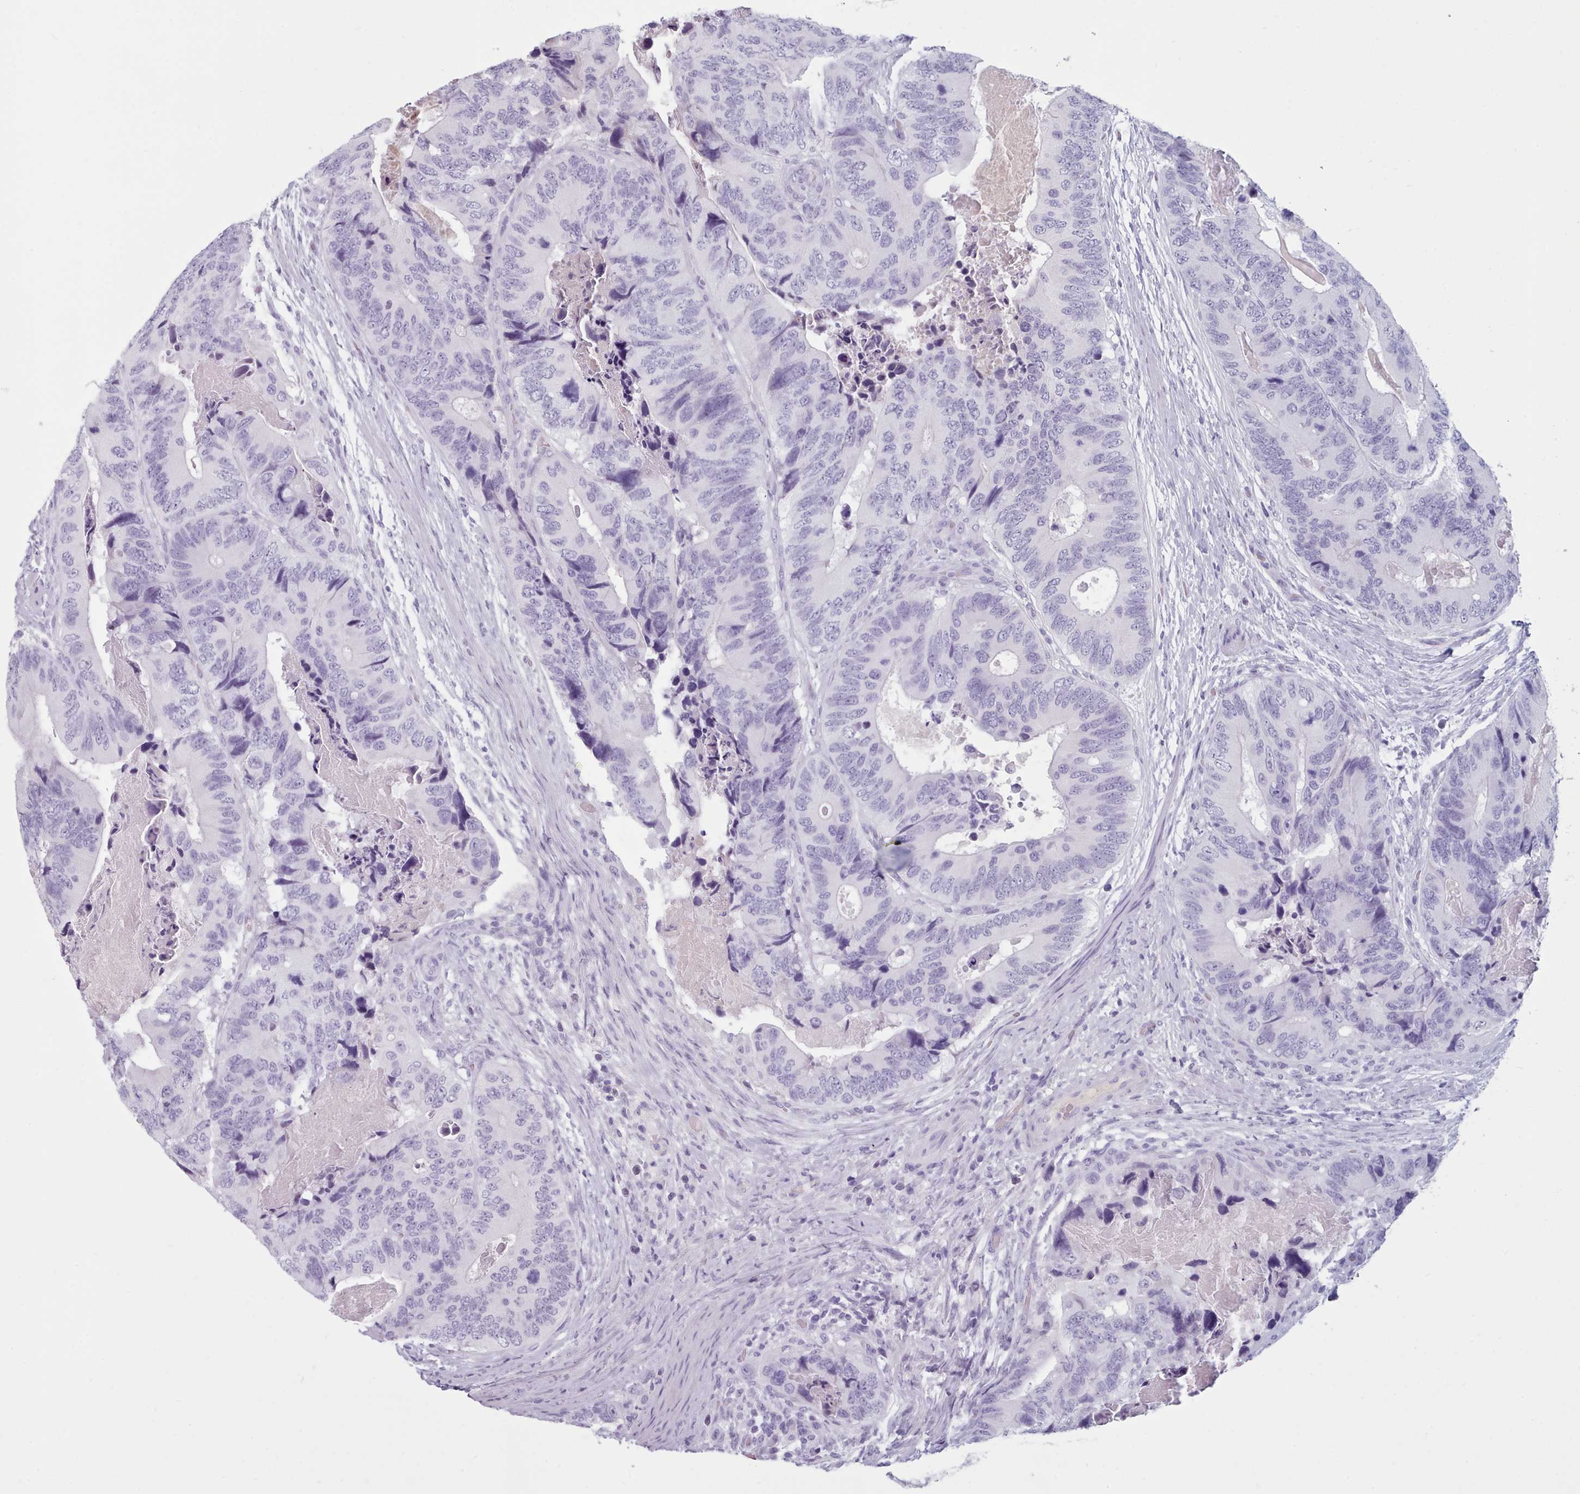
{"staining": {"intensity": "negative", "quantity": "none", "location": "none"}, "tissue": "colorectal cancer", "cell_type": "Tumor cells", "image_type": "cancer", "snomed": [{"axis": "morphology", "description": "Adenocarcinoma, NOS"}, {"axis": "topography", "description": "Colon"}], "caption": "This histopathology image is of adenocarcinoma (colorectal) stained with IHC to label a protein in brown with the nuclei are counter-stained blue. There is no positivity in tumor cells.", "gene": "ZNF43", "patient": {"sex": "male", "age": 84}}